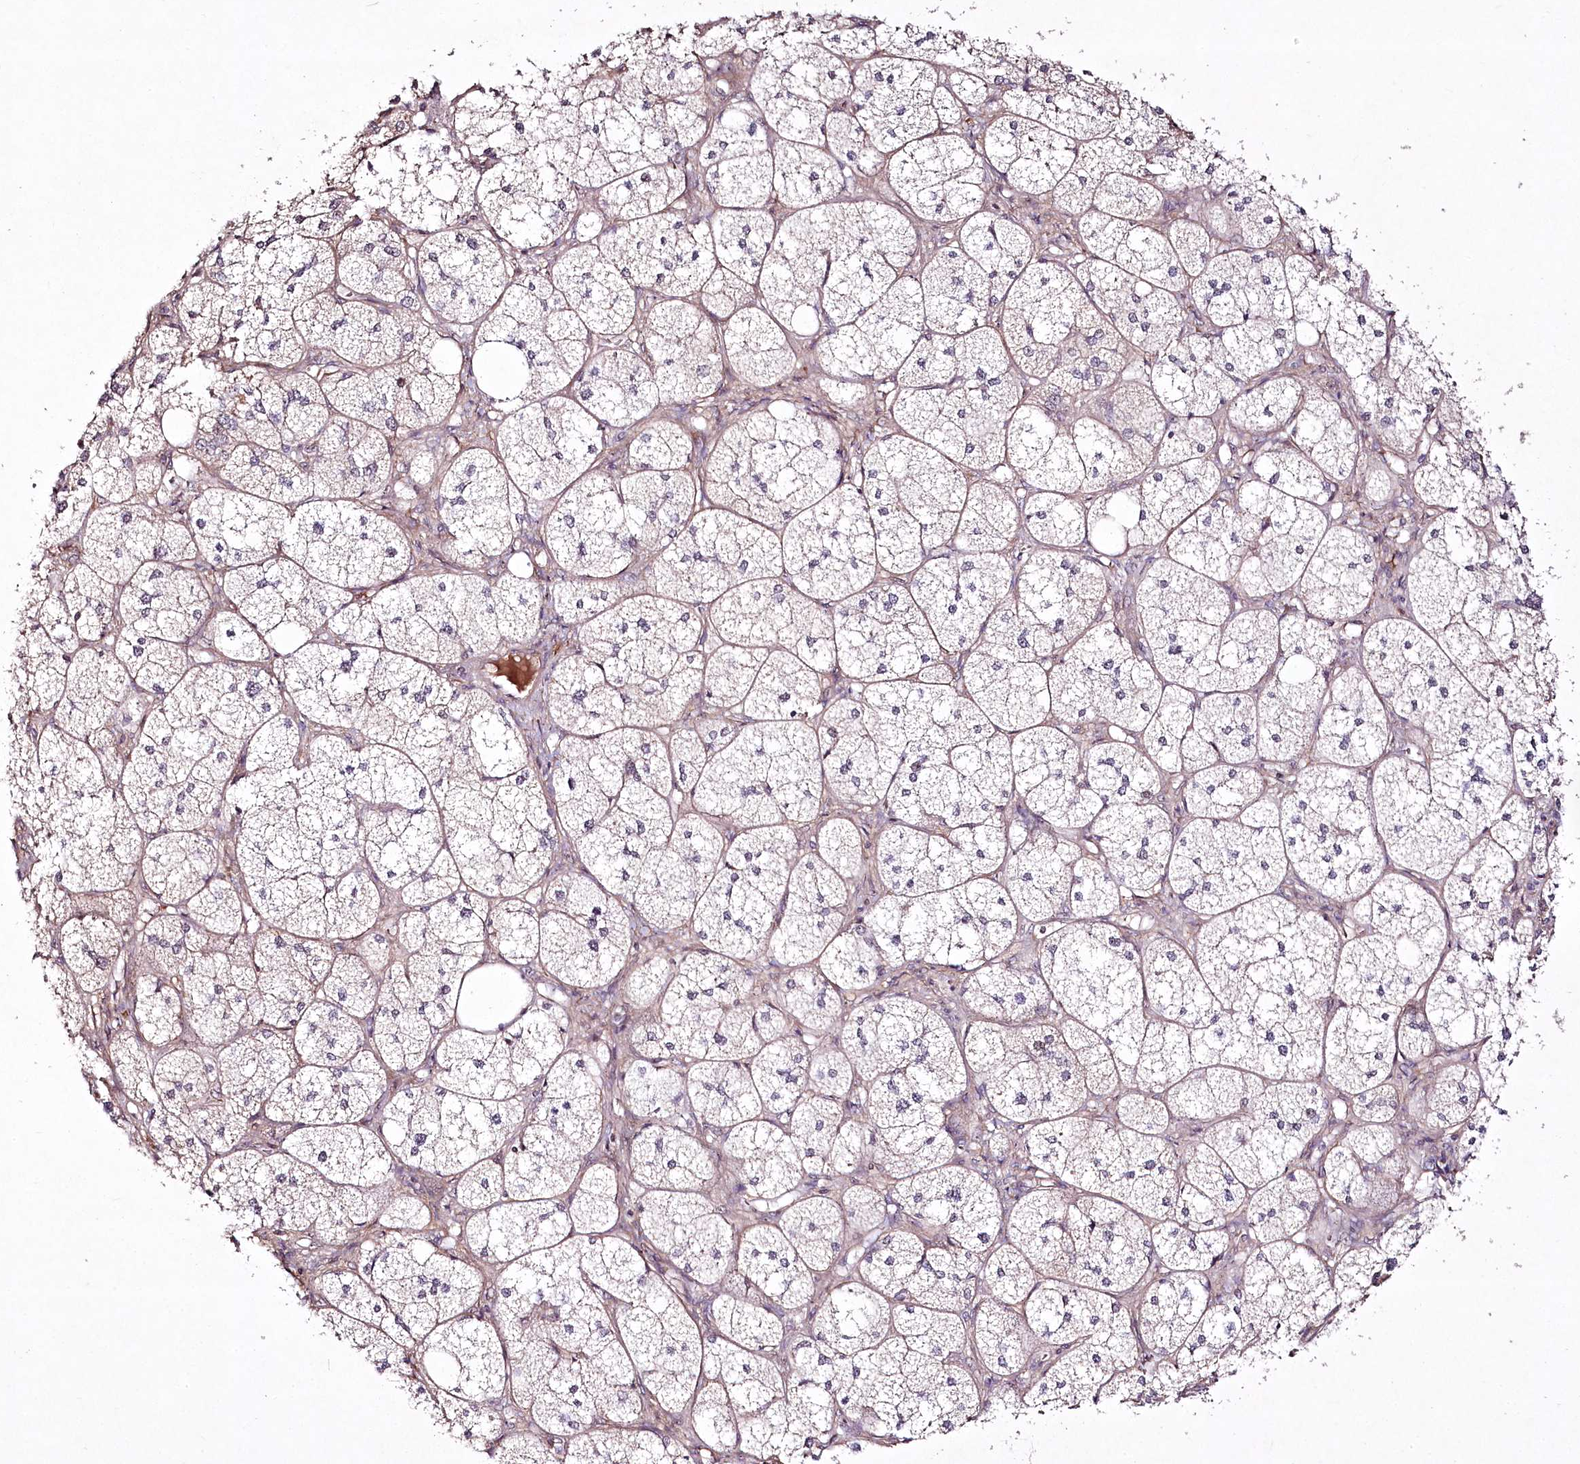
{"staining": {"intensity": "weak", "quantity": "25%-75%", "location": "cytoplasmic/membranous,nuclear"}, "tissue": "adrenal gland", "cell_type": "Glandular cells", "image_type": "normal", "snomed": [{"axis": "morphology", "description": "Normal tissue, NOS"}, {"axis": "topography", "description": "Adrenal gland"}], "caption": "Approximately 25%-75% of glandular cells in benign adrenal gland exhibit weak cytoplasmic/membranous,nuclear protein expression as visualized by brown immunohistochemical staining.", "gene": "CCDC59", "patient": {"sex": "female", "age": 61}}